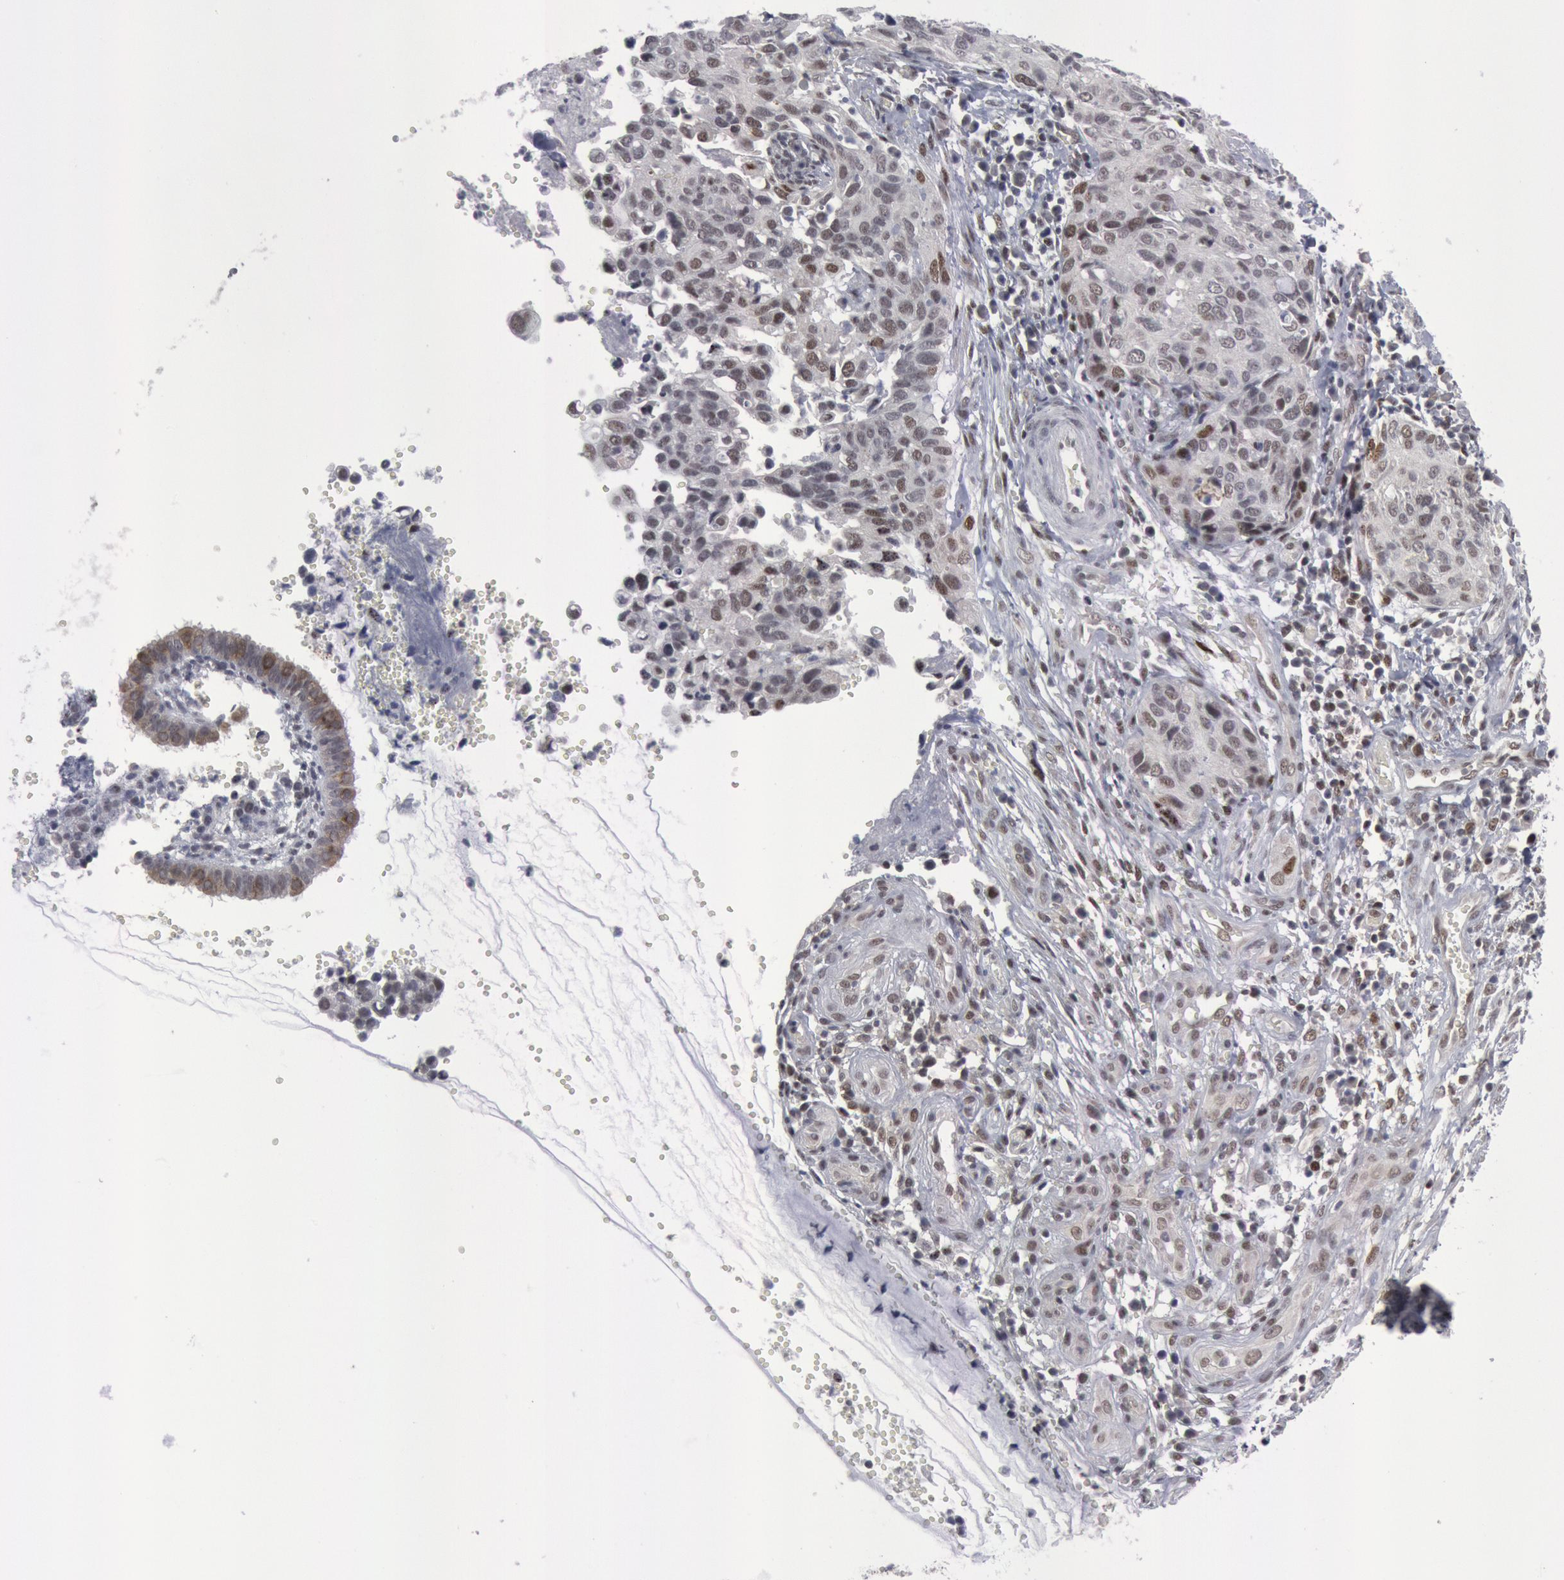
{"staining": {"intensity": "weak", "quantity": "<25%", "location": "nuclear"}, "tissue": "cervical cancer", "cell_type": "Tumor cells", "image_type": "cancer", "snomed": [{"axis": "morphology", "description": "Normal tissue, NOS"}, {"axis": "morphology", "description": "Squamous cell carcinoma, NOS"}, {"axis": "topography", "description": "Cervix"}], "caption": "Tumor cells are negative for protein expression in human cervical cancer.", "gene": "FOXO1", "patient": {"sex": "female", "age": 45}}